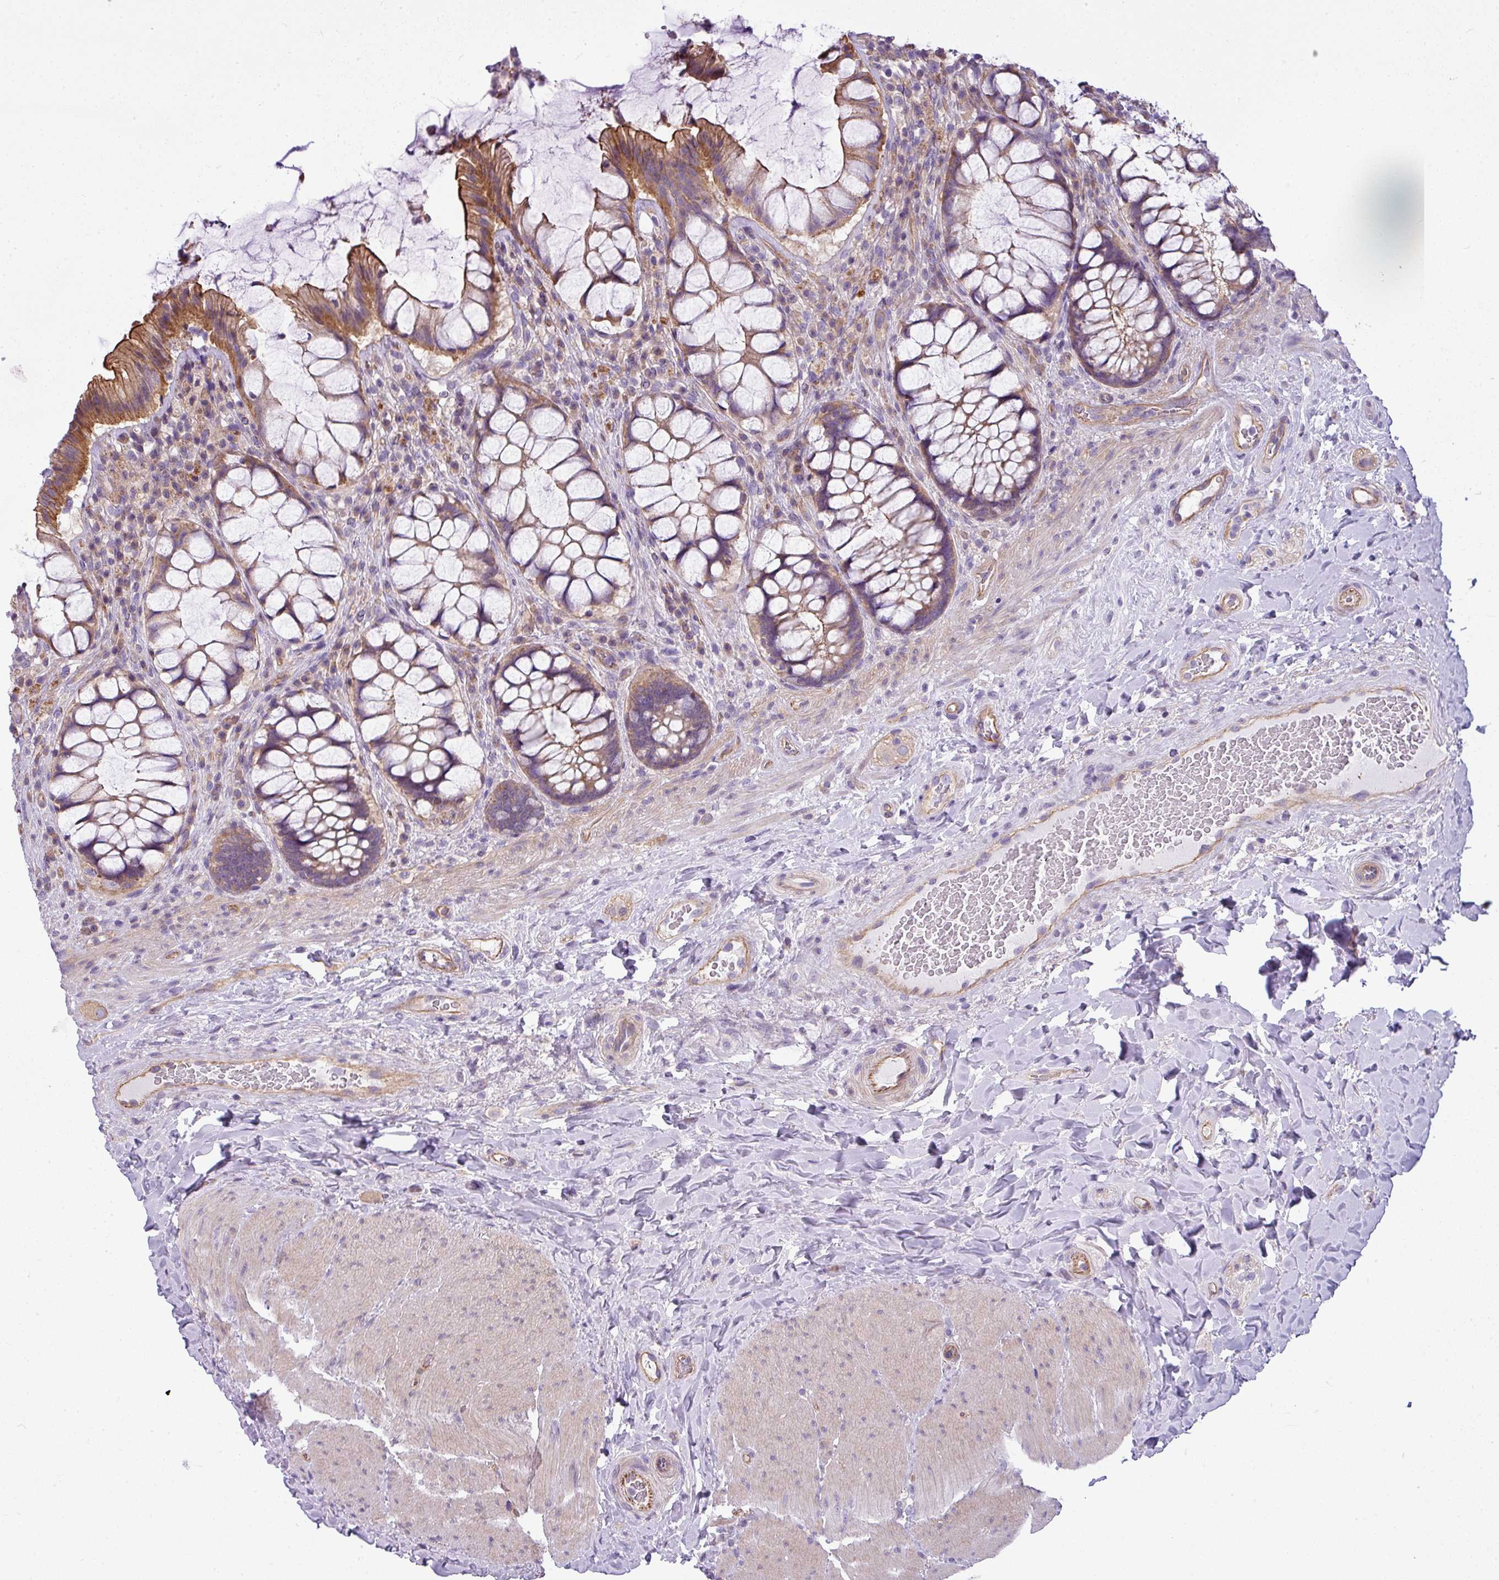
{"staining": {"intensity": "moderate", "quantity": ">75%", "location": "cytoplasmic/membranous"}, "tissue": "rectum", "cell_type": "Glandular cells", "image_type": "normal", "snomed": [{"axis": "morphology", "description": "Normal tissue, NOS"}, {"axis": "topography", "description": "Rectum"}], "caption": "Rectum stained with IHC exhibits moderate cytoplasmic/membranous staining in approximately >75% of glandular cells.", "gene": "PALS2", "patient": {"sex": "female", "age": 58}}